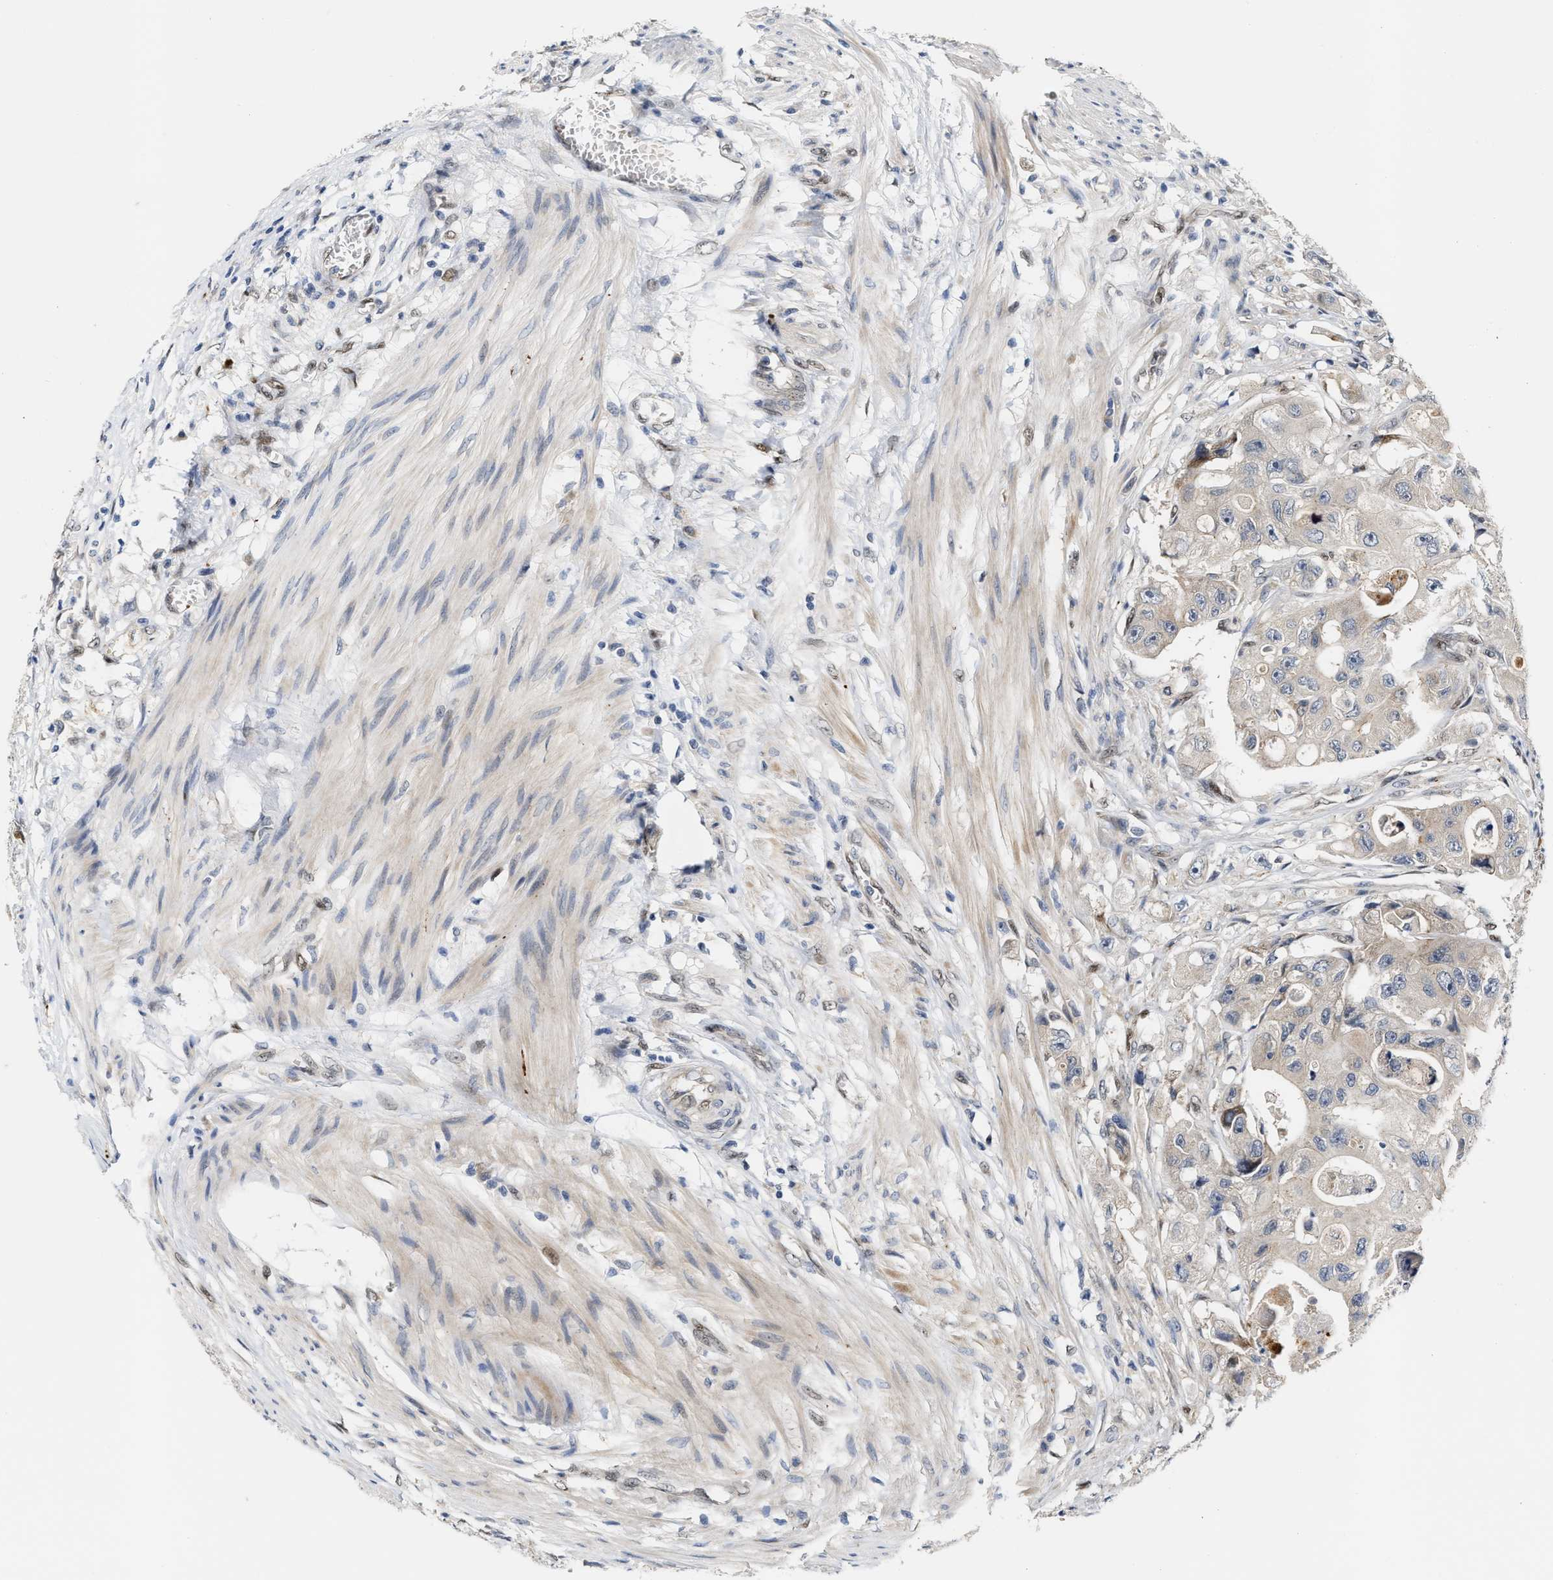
{"staining": {"intensity": "weak", "quantity": "<25%", "location": "cytoplasmic/membranous"}, "tissue": "colorectal cancer", "cell_type": "Tumor cells", "image_type": "cancer", "snomed": [{"axis": "morphology", "description": "Adenocarcinoma, NOS"}, {"axis": "topography", "description": "Colon"}], "caption": "An immunohistochemistry histopathology image of colorectal adenocarcinoma is shown. There is no staining in tumor cells of colorectal adenocarcinoma. Brightfield microscopy of IHC stained with DAB (brown) and hematoxylin (blue), captured at high magnification.", "gene": "TCF4", "patient": {"sex": "female", "age": 46}}